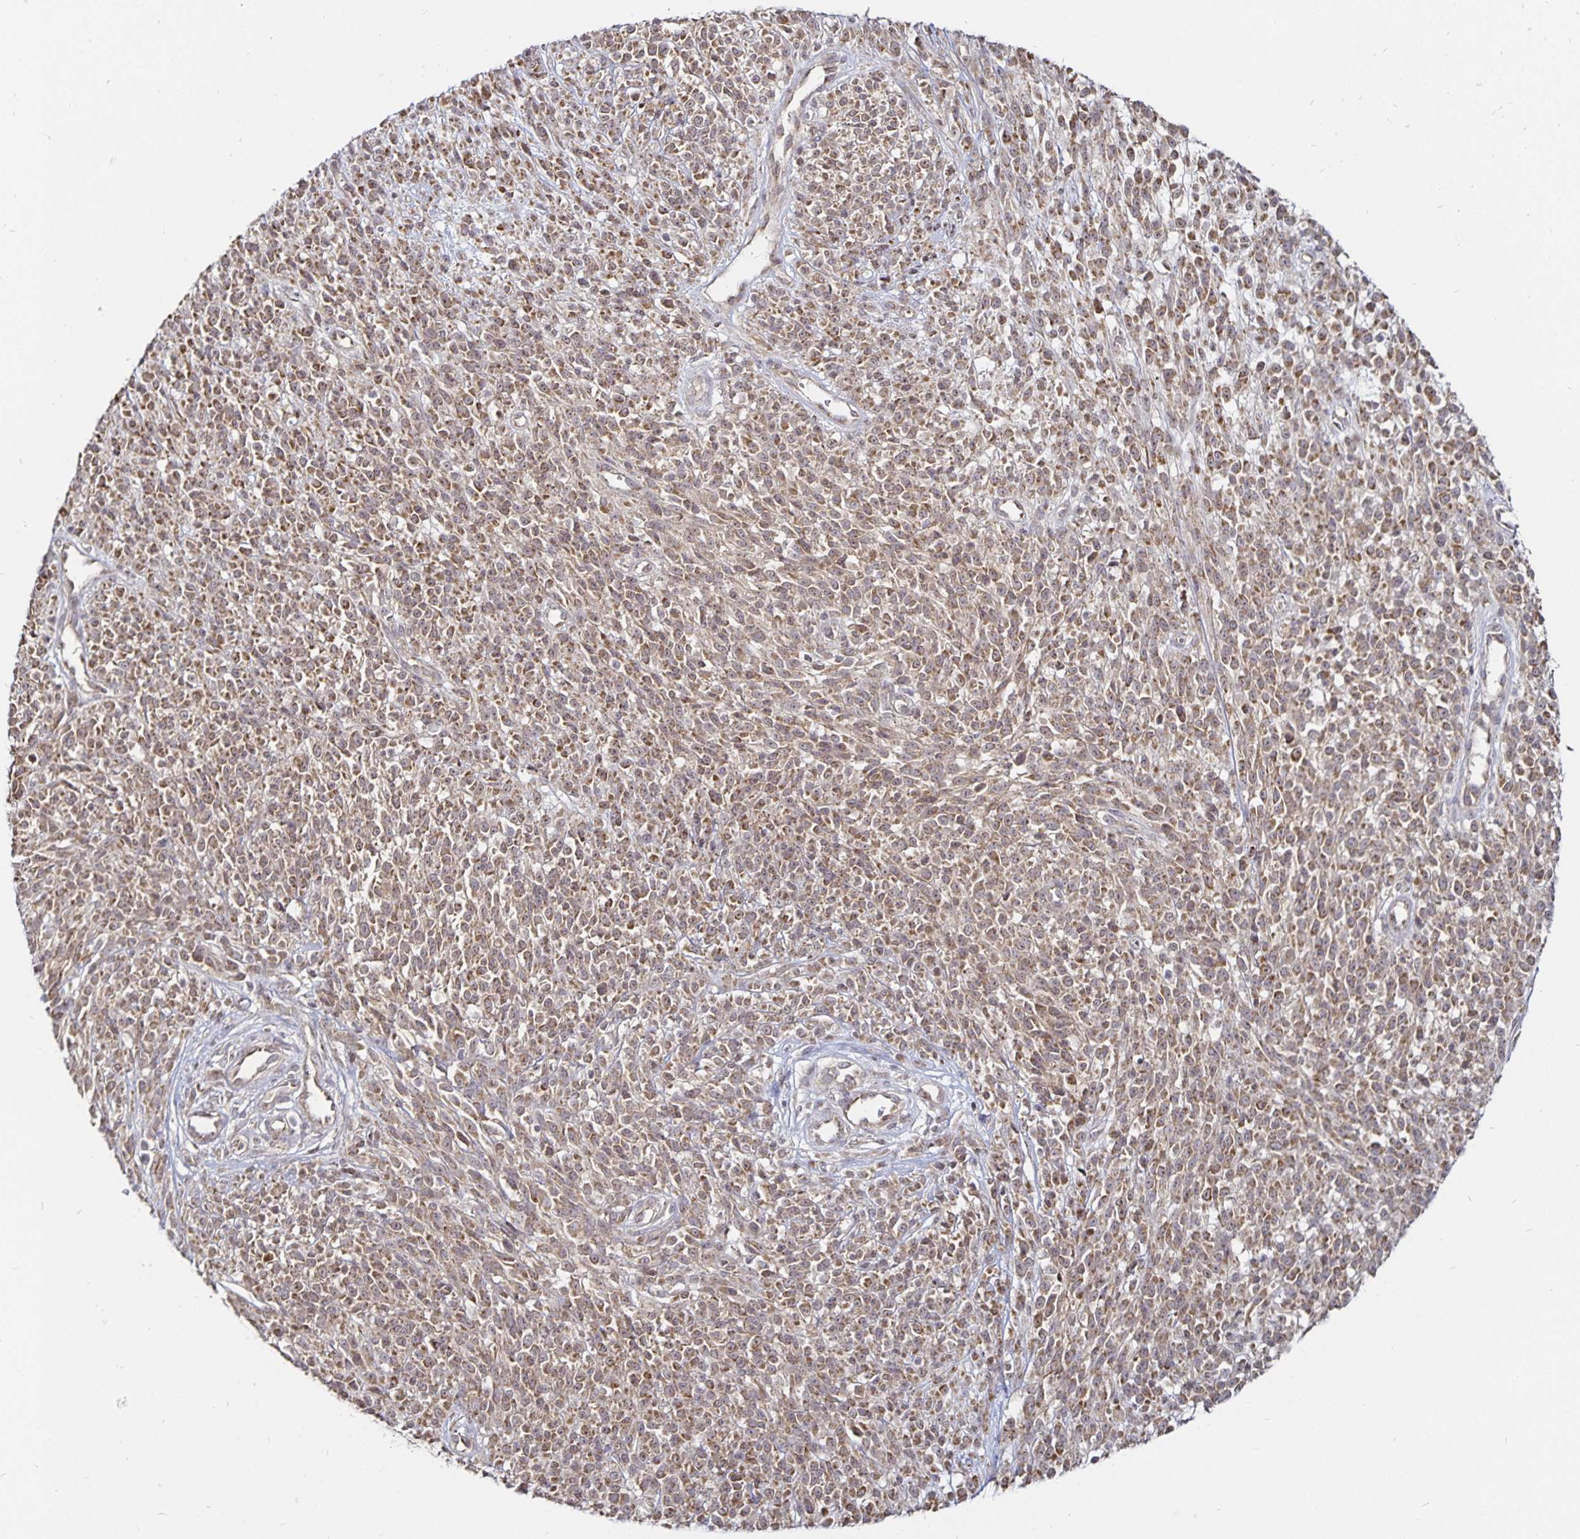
{"staining": {"intensity": "weak", "quantity": ">75%", "location": "cytoplasmic/membranous"}, "tissue": "melanoma", "cell_type": "Tumor cells", "image_type": "cancer", "snomed": [{"axis": "morphology", "description": "Malignant melanoma, NOS"}, {"axis": "topography", "description": "Skin"}, {"axis": "topography", "description": "Skin of trunk"}], "caption": "Melanoma stained for a protein (brown) exhibits weak cytoplasmic/membranous positive staining in about >75% of tumor cells.", "gene": "CYP27A1", "patient": {"sex": "male", "age": 74}}